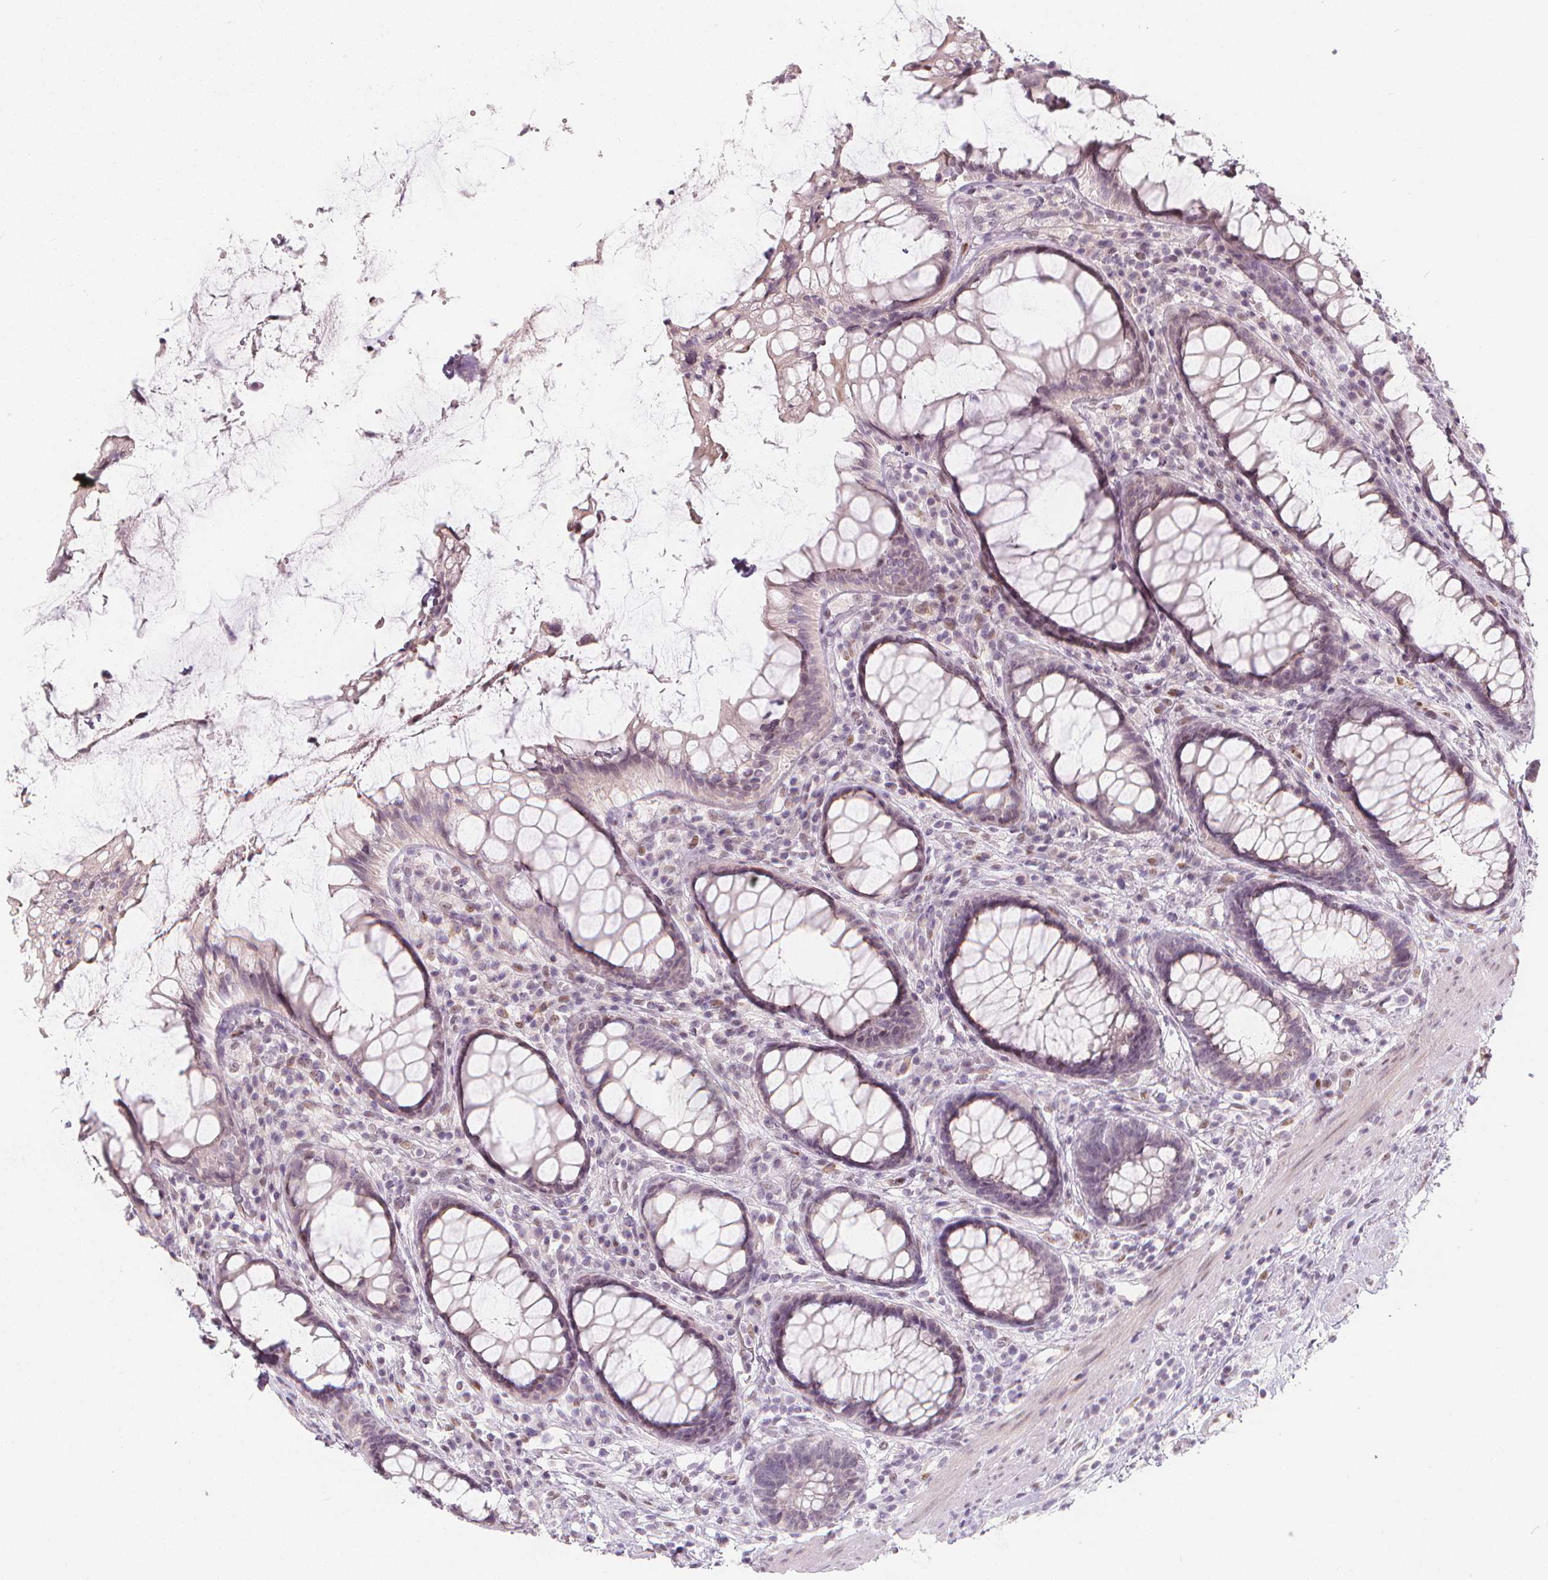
{"staining": {"intensity": "negative", "quantity": "none", "location": "none"}, "tissue": "rectum", "cell_type": "Glandular cells", "image_type": "normal", "snomed": [{"axis": "morphology", "description": "Normal tissue, NOS"}, {"axis": "topography", "description": "Rectum"}], "caption": "IHC of unremarkable human rectum reveals no expression in glandular cells.", "gene": "DRC3", "patient": {"sex": "male", "age": 72}}